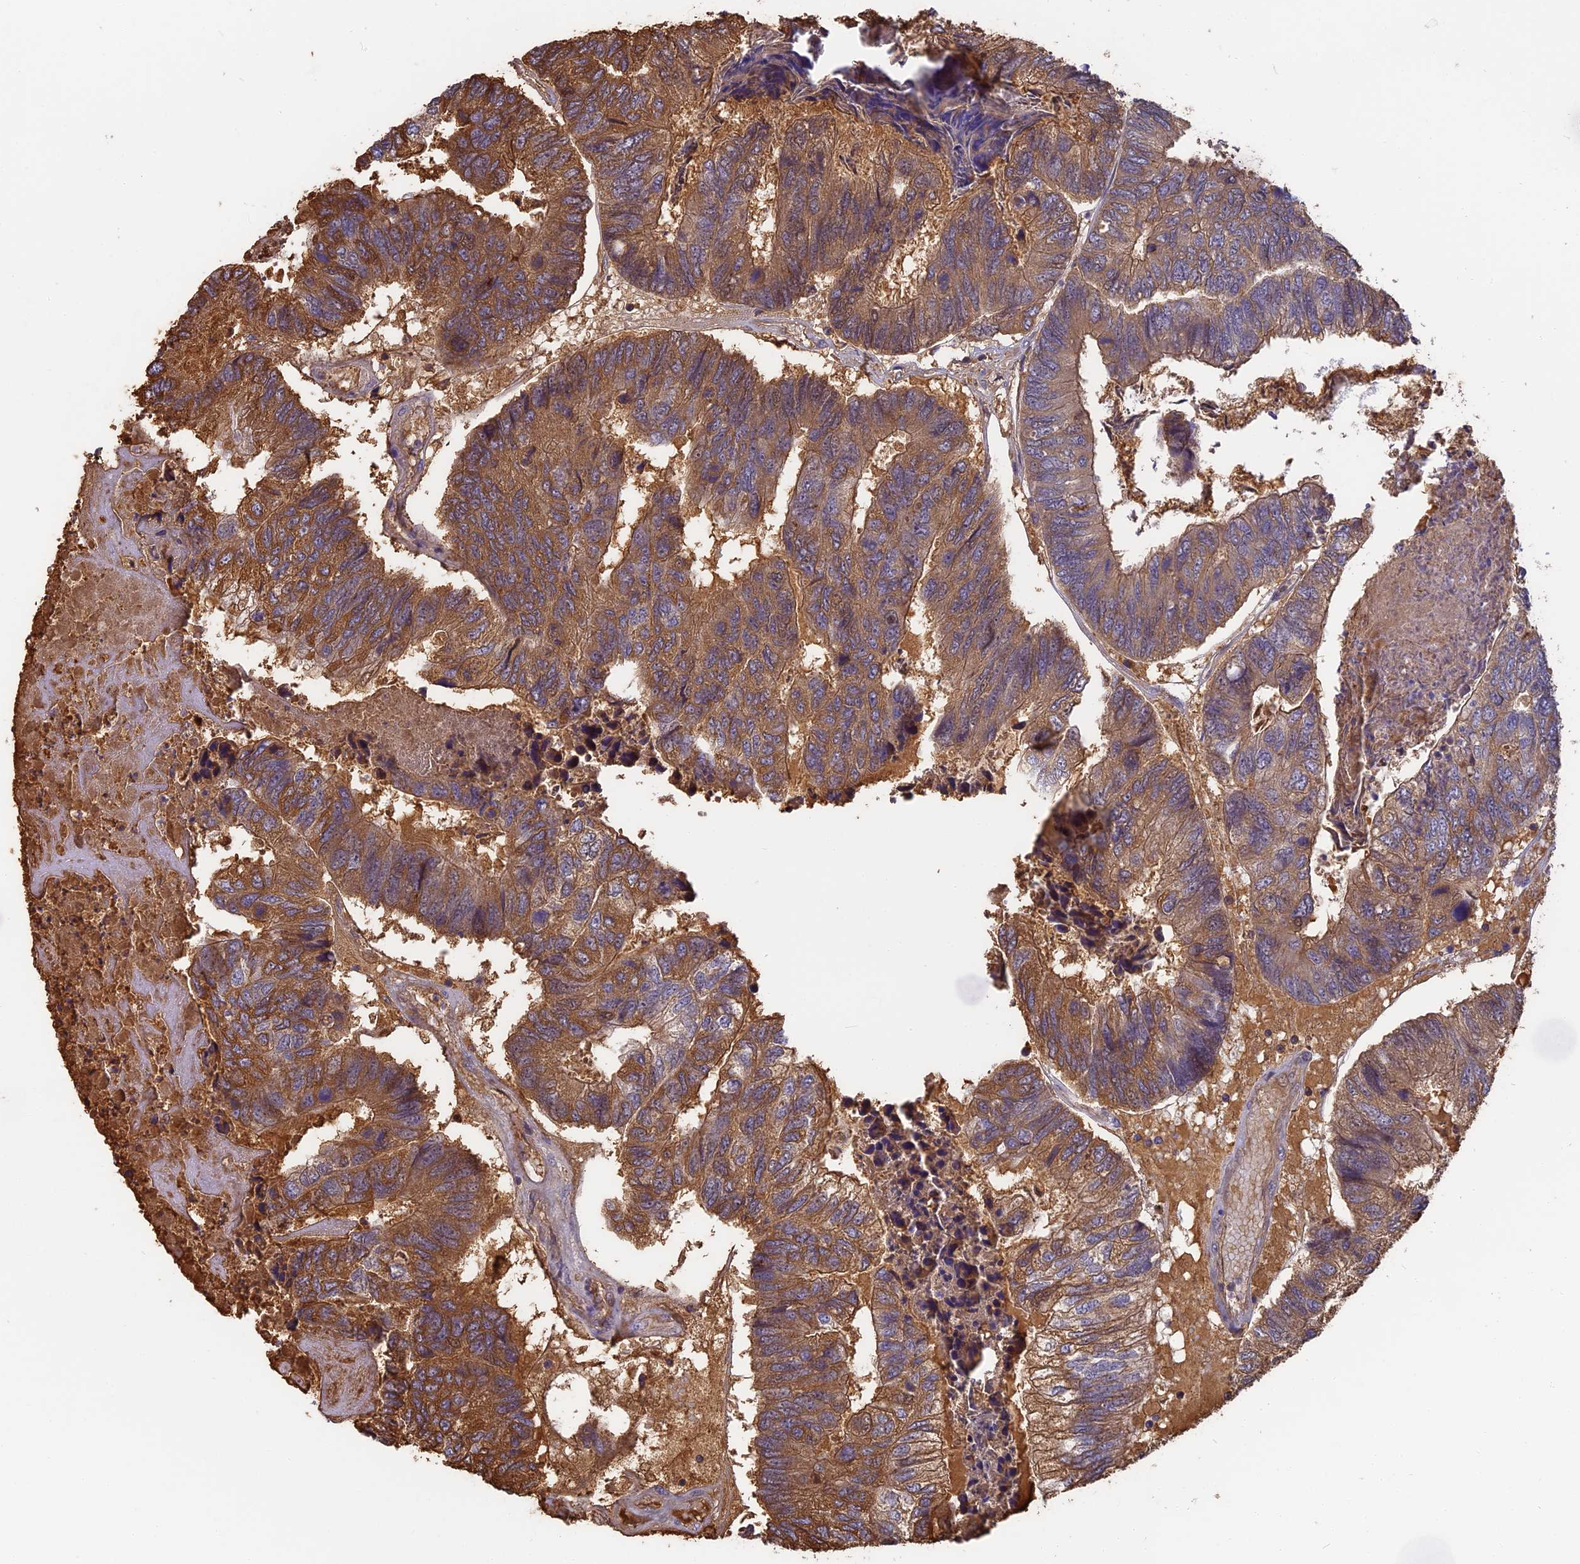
{"staining": {"intensity": "strong", "quantity": "25%-75%", "location": "cytoplasmic/membranous"}, "tissue": "colorectal cancer", "cell_type": "Tumor cells", "image_type": "cancer", "snomed": [{"axis": "morphology", "description": "Adenocarcinoma, NOS"}, {"axis": "topography", "description": "Colon"}], "caption": "Tumor cells show high levels of strong cytoplasmic/membranous expression in approximately 25%-75% of cells in human colorectal cancer. The protein of interest is stained brown, and the nuclei are stained in blue (DAB IHC with brightfield microscopy, high magnification).", "gene": "ERMAP", "patient": {"sex": "female", "age": 67}}